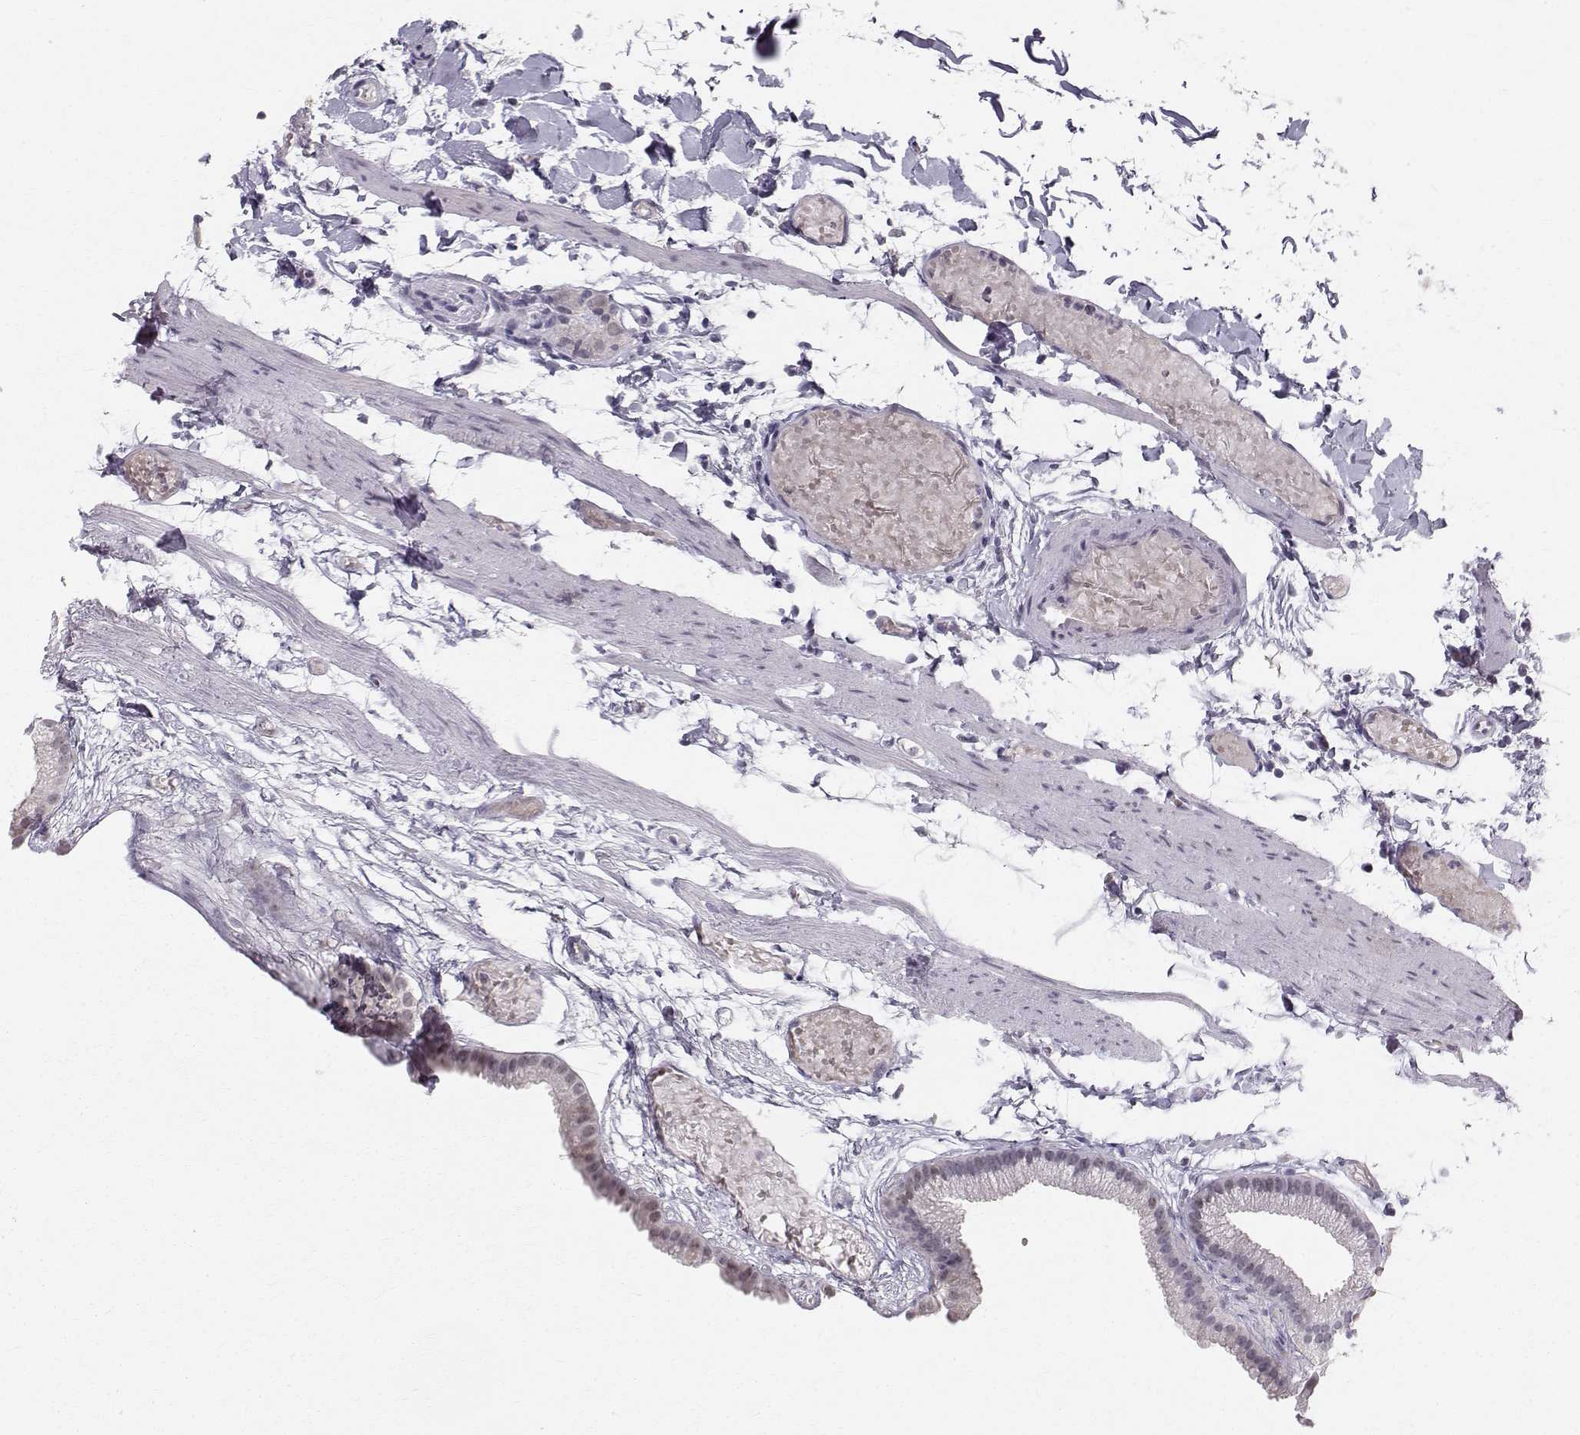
{"staining": {"intensity": "weak", "quantity": "25%-75%", "location": "cytoplasmic/membranous,nuclear"}, "tissue": "gallbladder", "cell_type": "Glandular cells", "image_type": "normal", "snomed": [{"axis": "morphology", "description": "Normal tissue, NOS"}, {"axis": "topography", "description": "Gallbladder"}], "caption": "This histopathology image exhibits IHC staining of benign human gallbladder, with low weak cytoplasmic/membranous,nuclear staining in approximately 25%-75% of glandular cells.", "gene": "RPP38", "patient": {"sex": "female", "age": 45}}